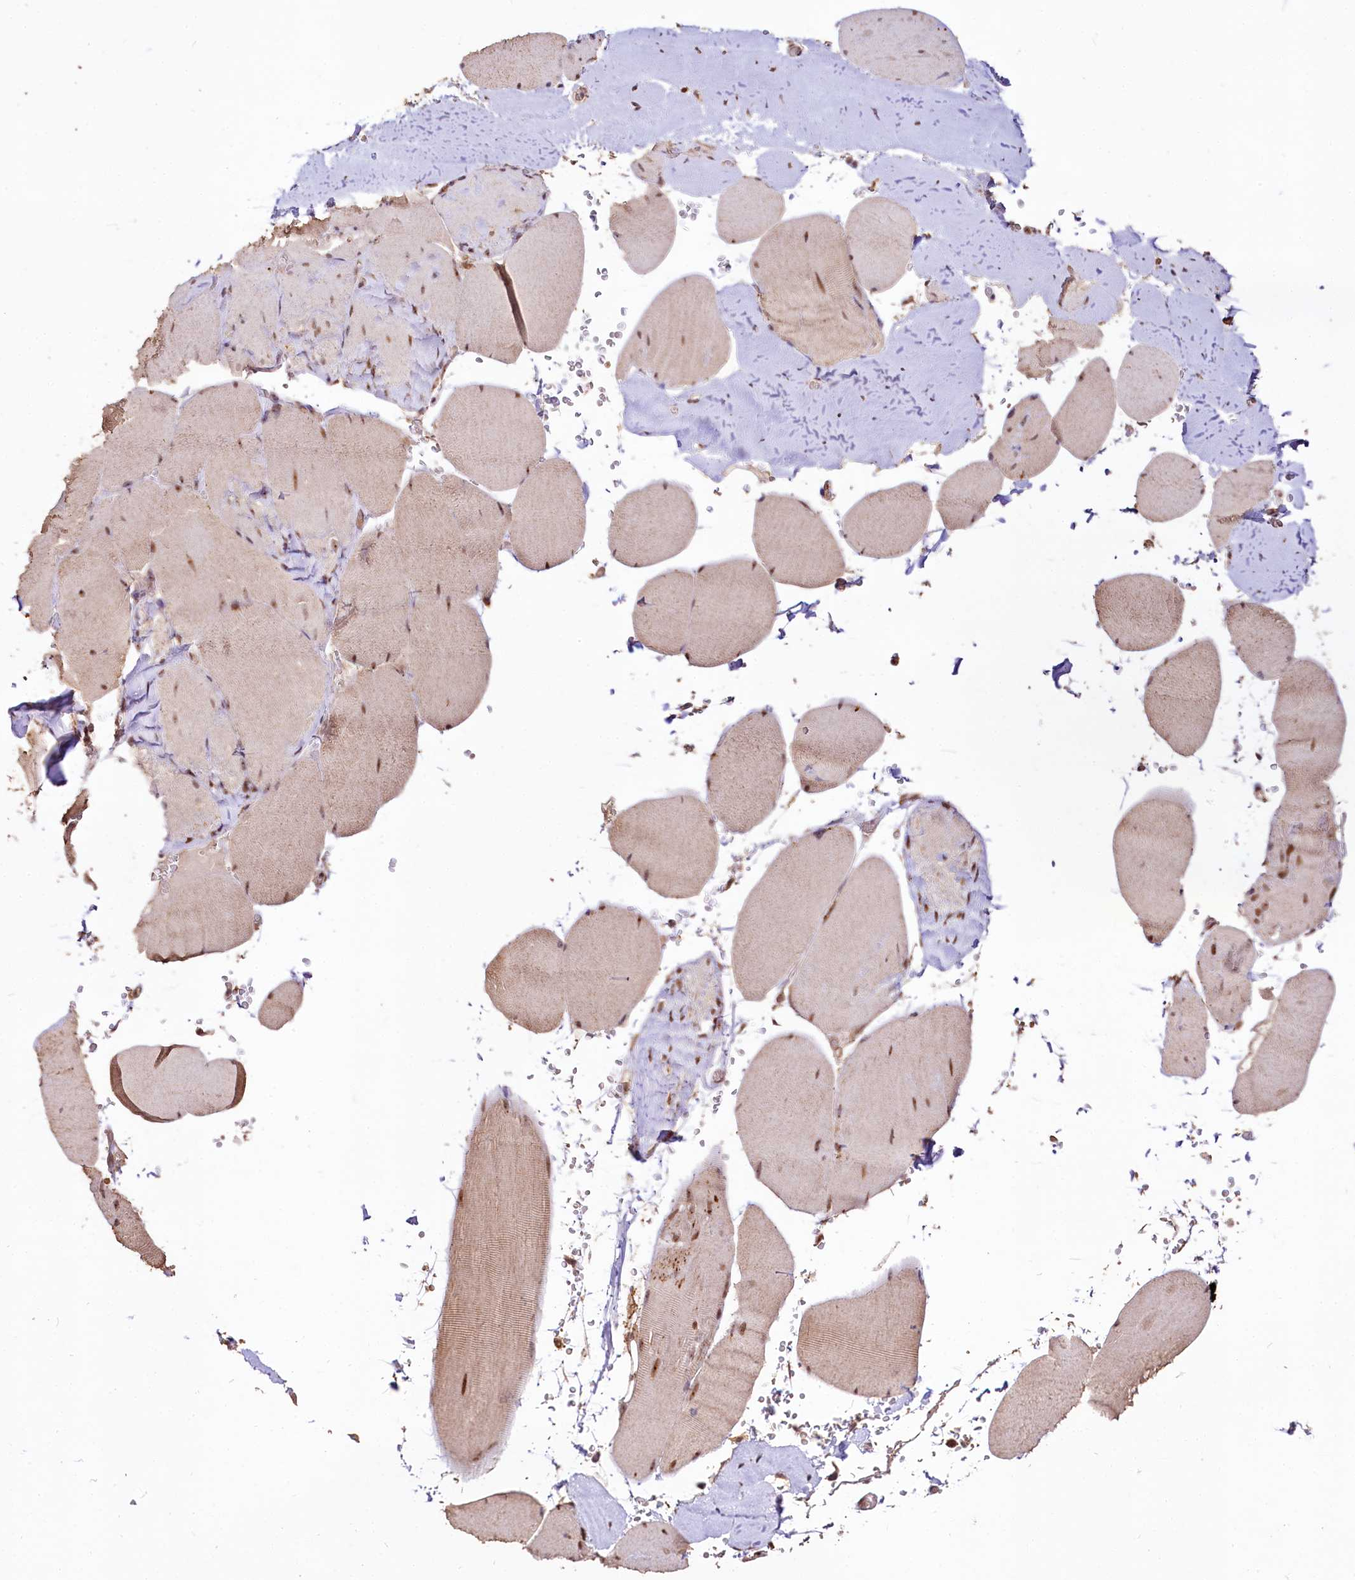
{"staining": {"intensity": "weak", "quantity": ">75%", "location": "cytoplasmic/membranous,nuclear"}, "tissue": "skeletal muscle", "cell_type": "Myocytes", "image_type": "normal", "snomed": [{"axis": "morphology", "description": "Normal tissue, NOS"}, {"axis": "topography", "description": "Skeletal muscle"}, {"axis": "topography", "description": "Head-Neck"}], "caption": "The histopathology image demonstrates staining of unremarkable skeletal muscle, revealing weak cytoplasmic/membranous,nuclear protein positivity (brown color) within myocytes. (brown staining indicates protein expression, while blue staining denotes nuclei).", "gene": "RRP8", "patient": {"sex": "male", "age": 66}}